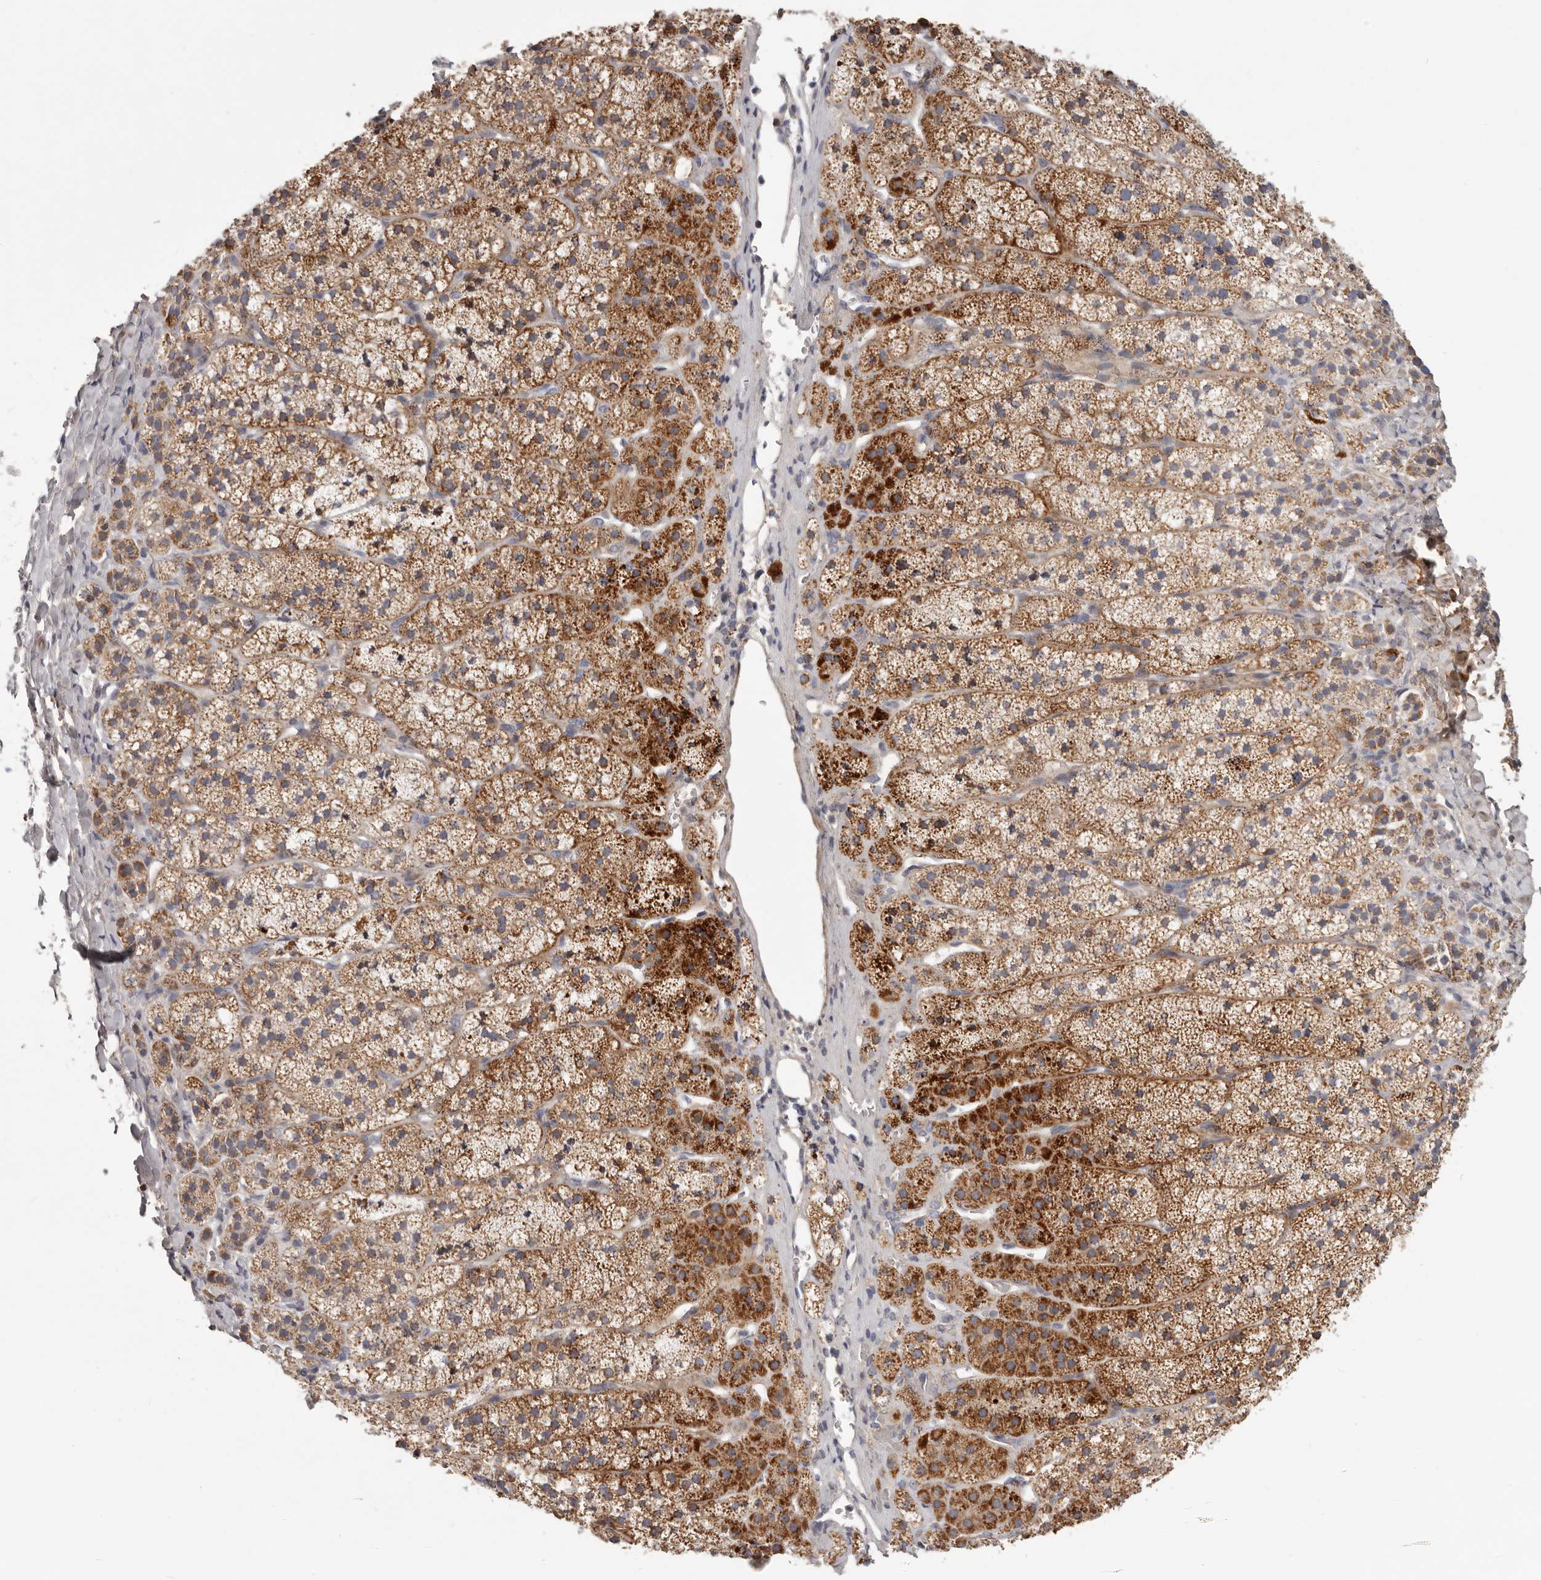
{"staining": {"intensity": "moderate", "quantity": ">75%", "location": "cytoplasmic/membranous"}, "tissue": "adrenal gland", "cell_type": "Glandular cells", "image_type": "normal", "snomed": [{"axis": "morphology", "description": "Normal tissue, NOS"}, {"axis": "topography", "description": "Adrenal gland"}], "caption": "The histopathology image exhibits immunohistochemical staining of normal adrenal gland. There is moderate cytoplasmic/membranous positivity is appreciated in about >75% of glandular cells. Nuclei are stained in blue.", "gene": "MRPS10", "patient": {"sex": "female", "age": 44}}